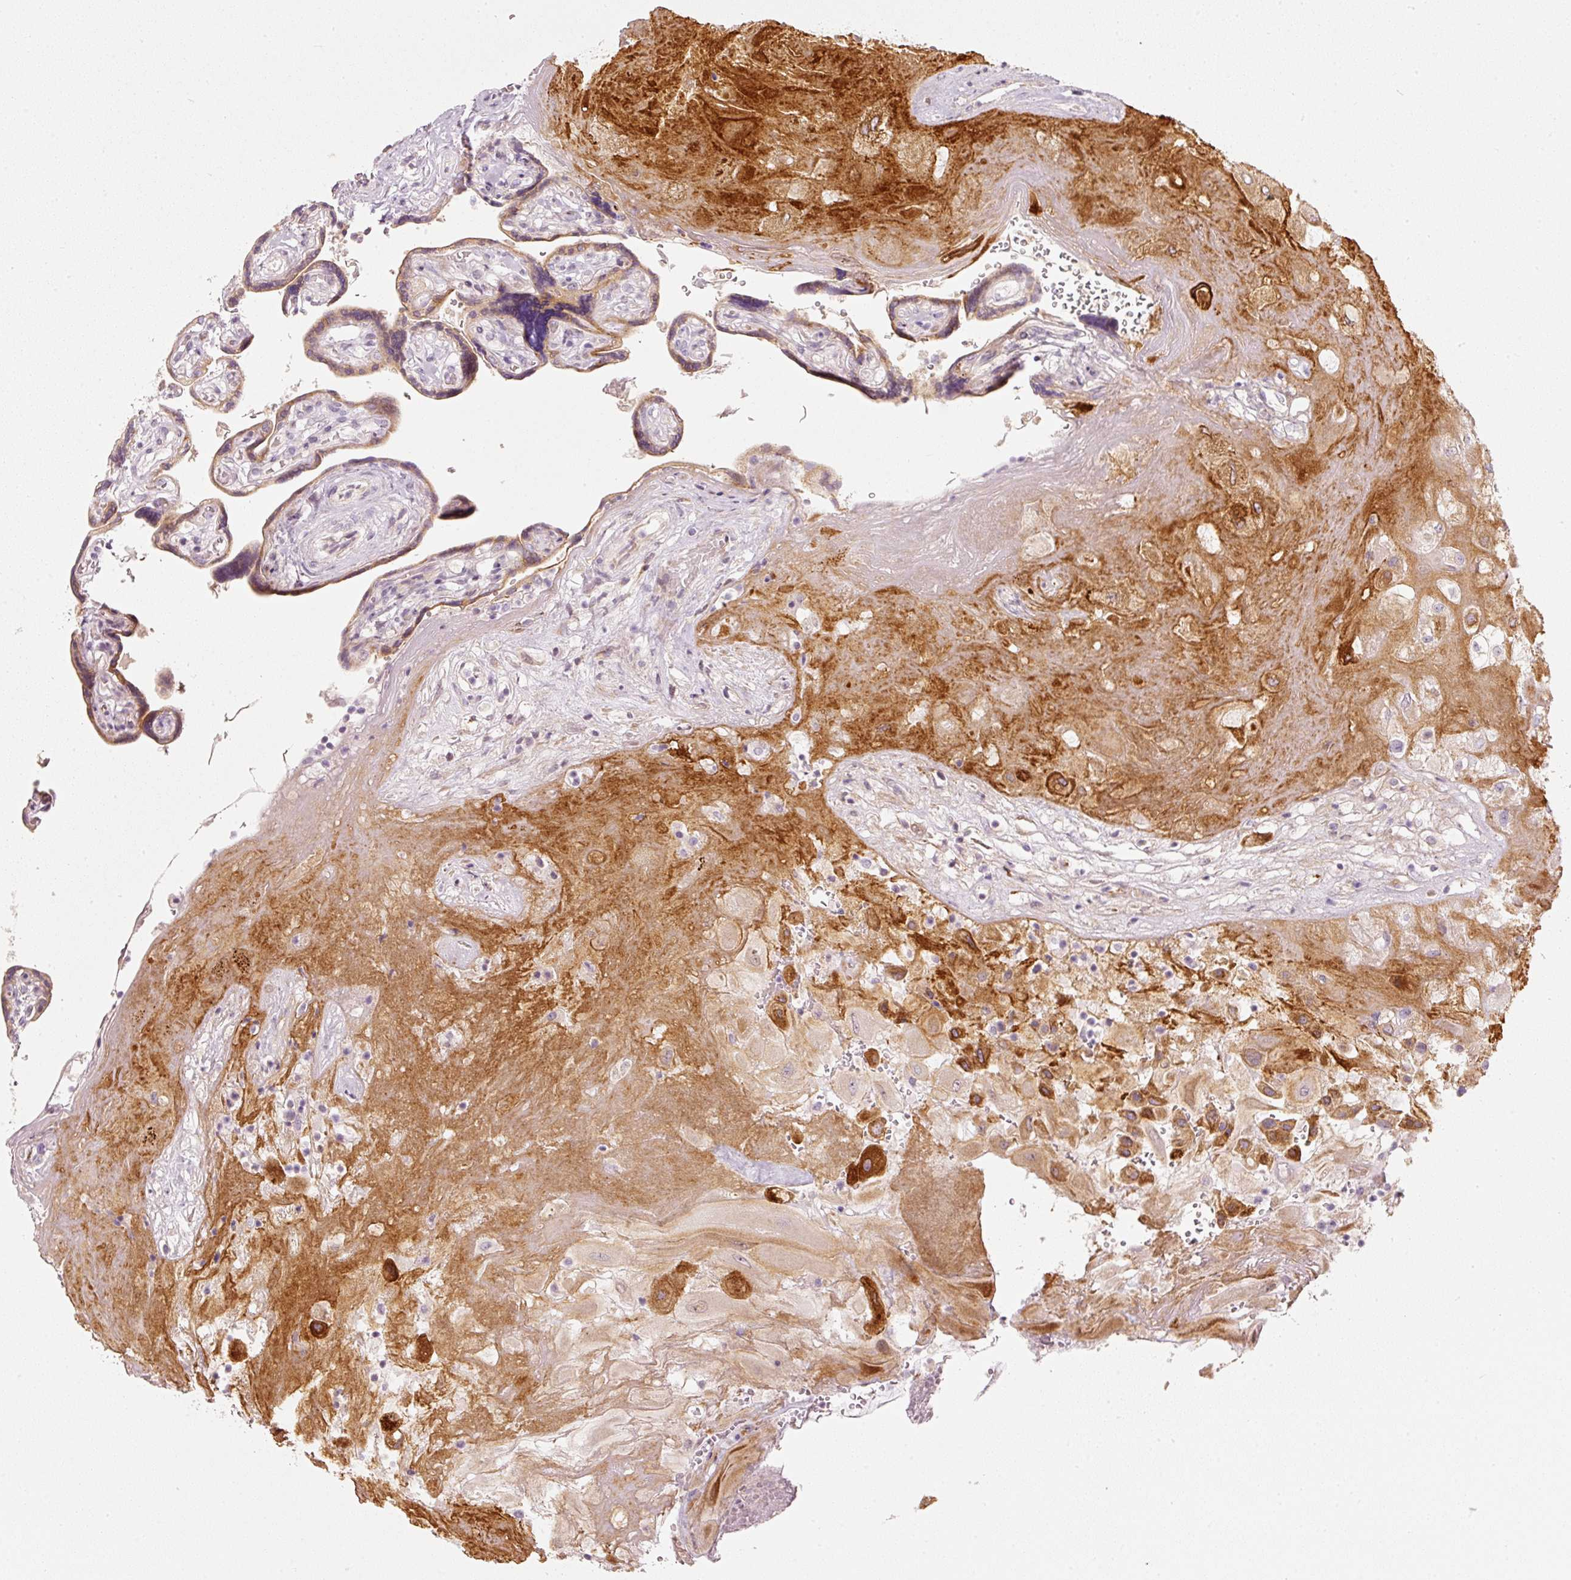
{"staining": {"intensity": "moderate", "quantity": ">75%", "location": "cytoplasmic/membranous"}, "tissue": "placenta", "cell_type": "Trophoblastic cells", "image_type": "normal", "snomed": [{"axis": "morphology", "description": "Normal tissue, NOS"}, {"axis": "topography", "description": "Placenta"}], "caption": "There is medium levels of moderate cytoplasmic/membranous staining in trophoblastic cells of normal placenta, as demonstrated by immunohistochemical staining (brown color).", "gene": "SLC20A1", "patient": {"sex": "female", "age": 32}}